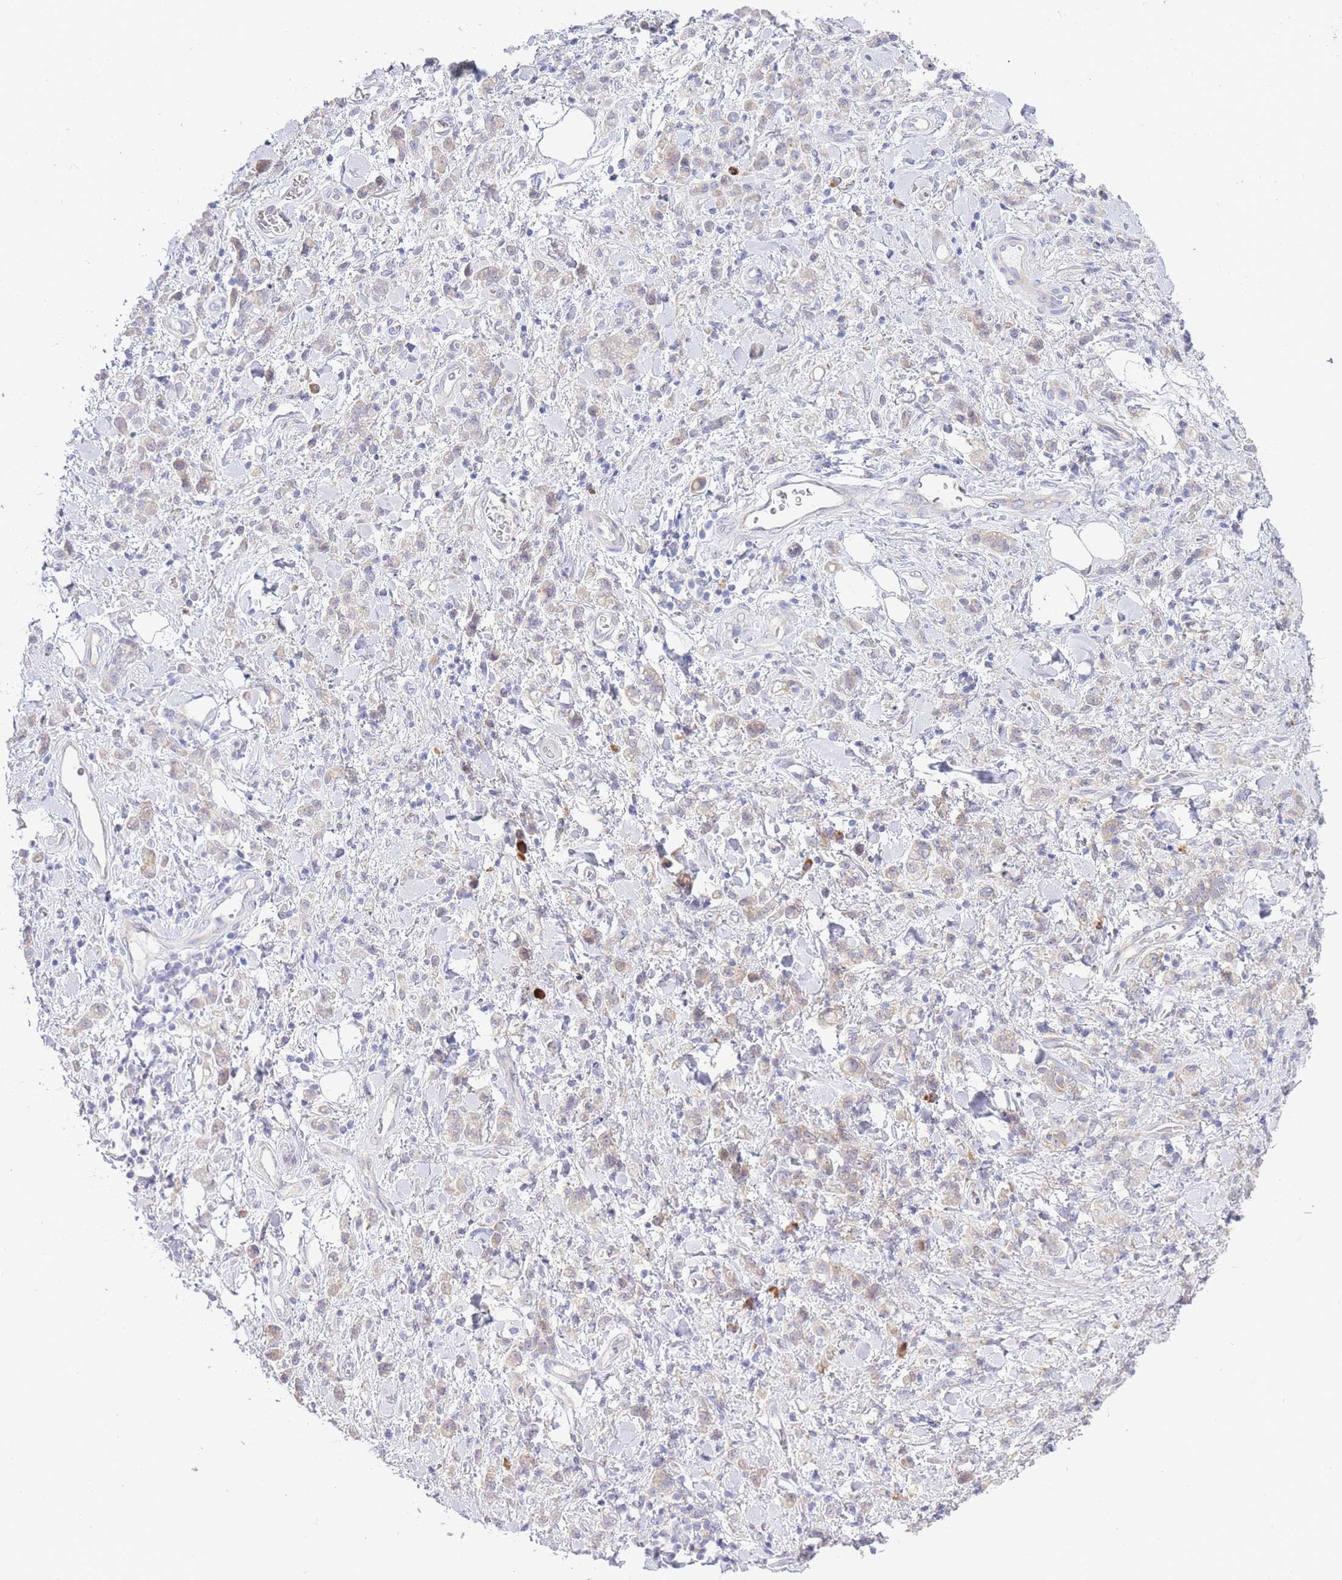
{"staining": {"intensity": "negative", "quantity": "none", "location": "none"}, "tissue": "stomach cancer", "cell_type": "Tumor cells", "image_type": "cancer", "snomed": [{"axis": "morphology", "description": "Adenocarcinoma, NOS"}, {"axis": "topography", "description": "Stomach"}], "caption": "Photomicrograph shows no protein positivity in tumor cells of stomach cancer (adenocarcinoma) tissue.", "gene": "ZNF510", "patient": {"sex": "male", "age": 77}}